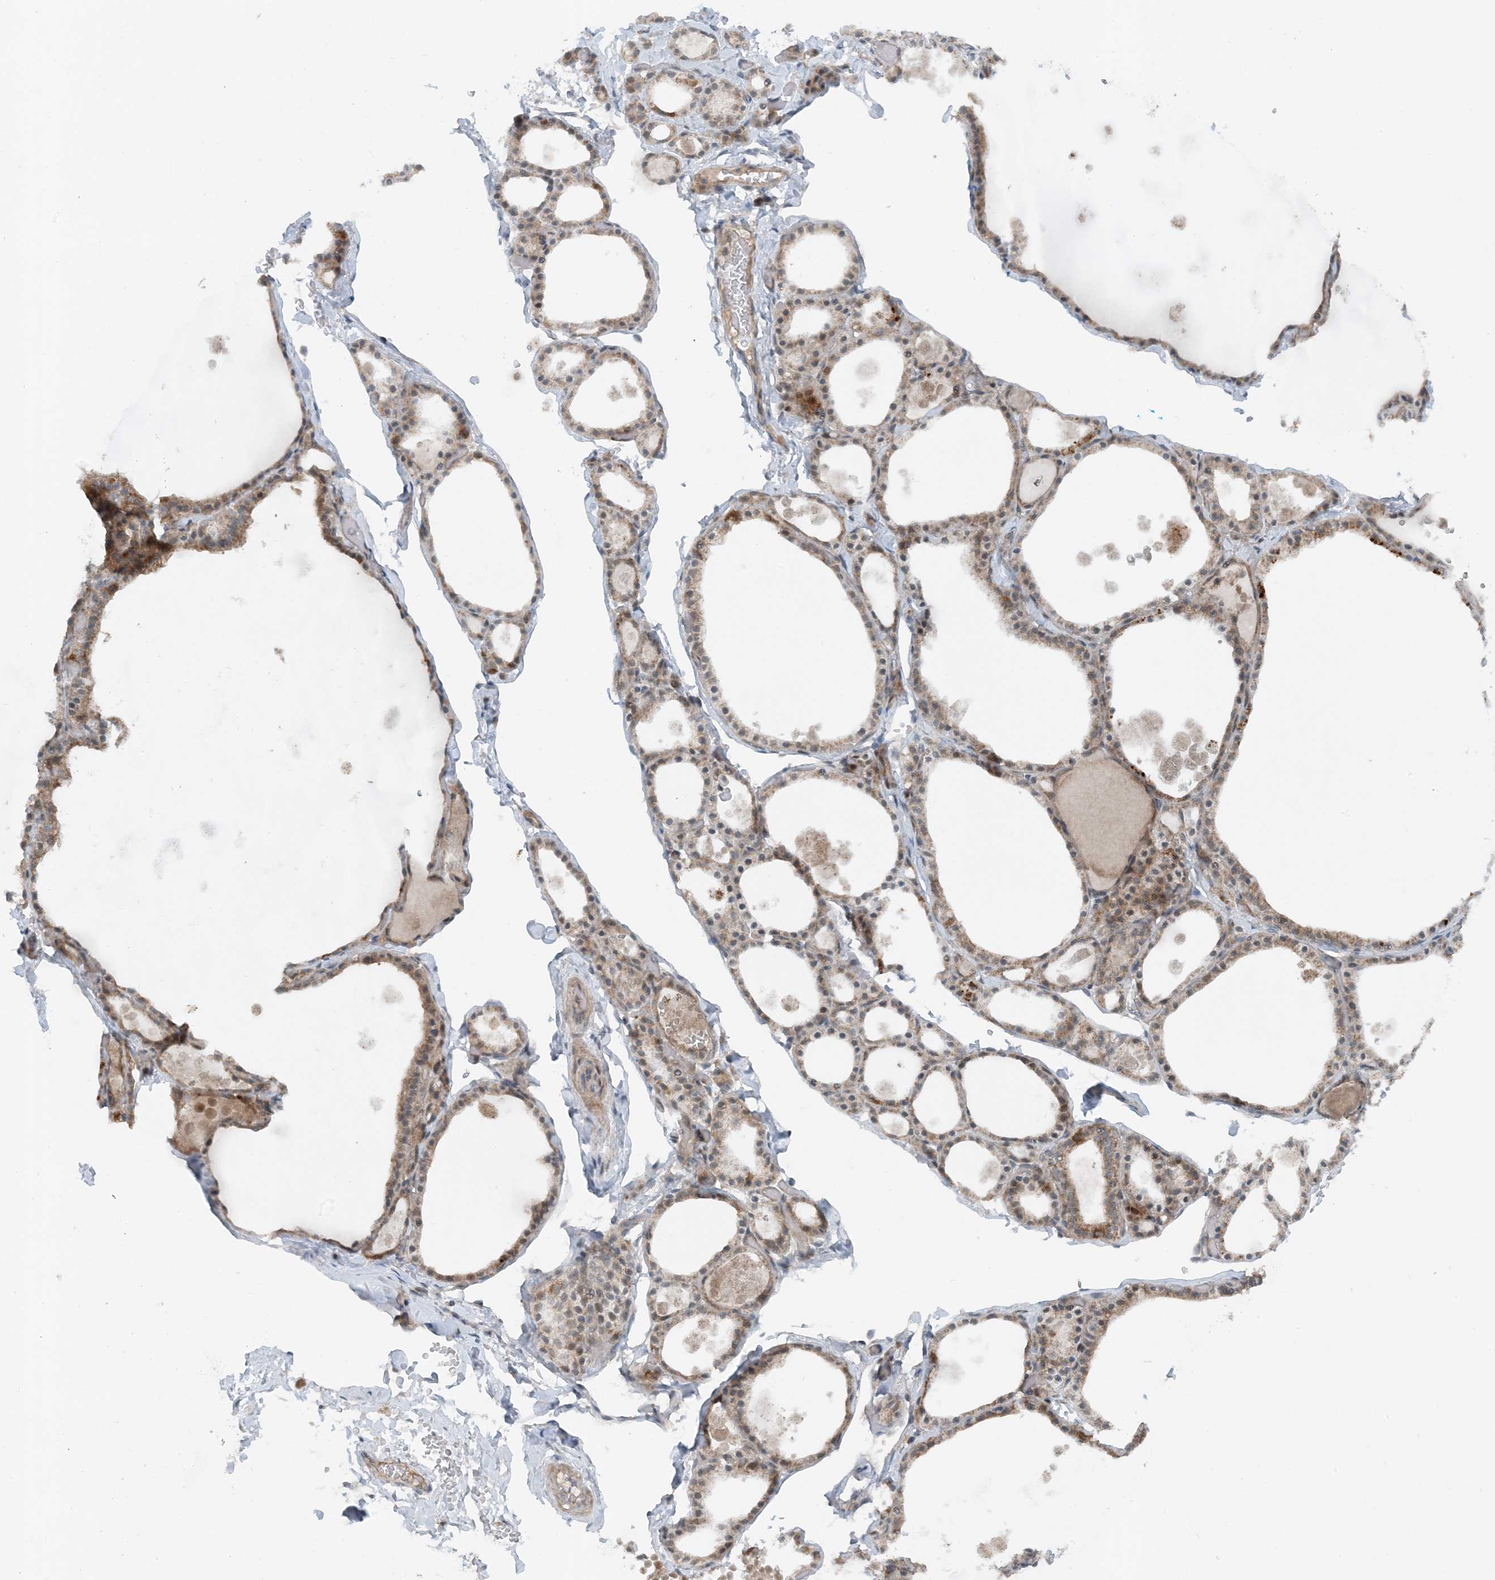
{"staining": {"intensity": "moderate", "quantity": ">75%", "location": "cytoplasmic/membranous"}, "tissue": "thyroid gland", "cell_type": "Glandular cells", "image_type": "normal", "snomed": [{"axis": "morphology", "description": "Normal tissue, NOS"}, {"axis": "topography", "description": "Thyroid gland"}], "caption": "Thyroid gland stained with IHC demonstrates moderate cytoplasmic/membranous expression in about >75% of glandular cells.", "gene": "MITD1", "patient": {"sex": "male", "age": 56}}